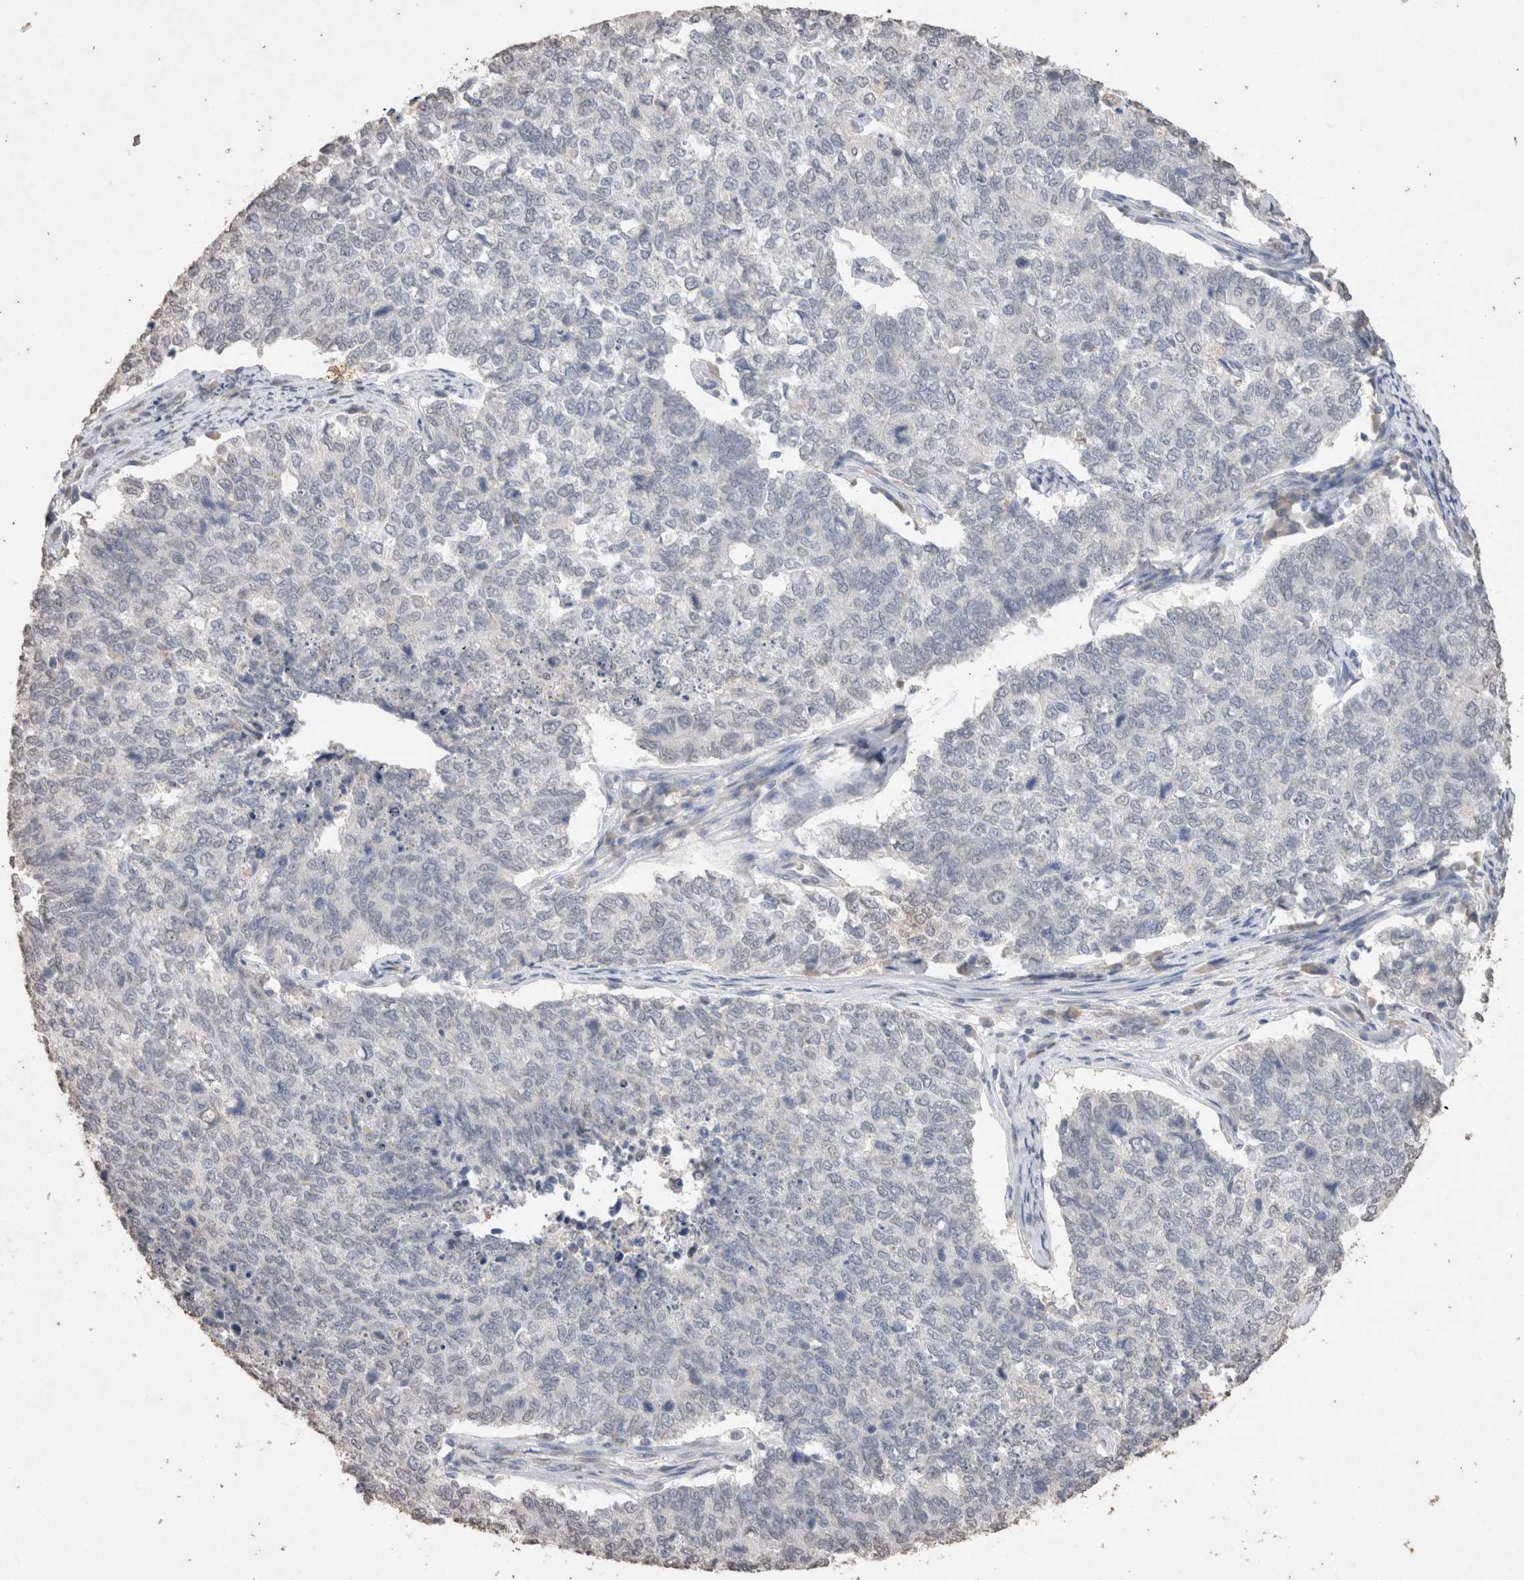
{"staining": {"intensity": "negative", "quantity": "none", "location": "none"}, "tissue": "cervical cancer", "cell_type": "Tumor cells", "image_type": "cancer", "snomed": [{"axis": "morphology", "description": "Squamous cell carcinoma, NOS"}, {"axis": "topography", "description": "Cervix"}], "caption": "Tumor cells are negative for brown protein staining in squamous cell carcinoma (cervical).", "gene": "LGALS2", "patient": {"sex": "female", "age": 63}}